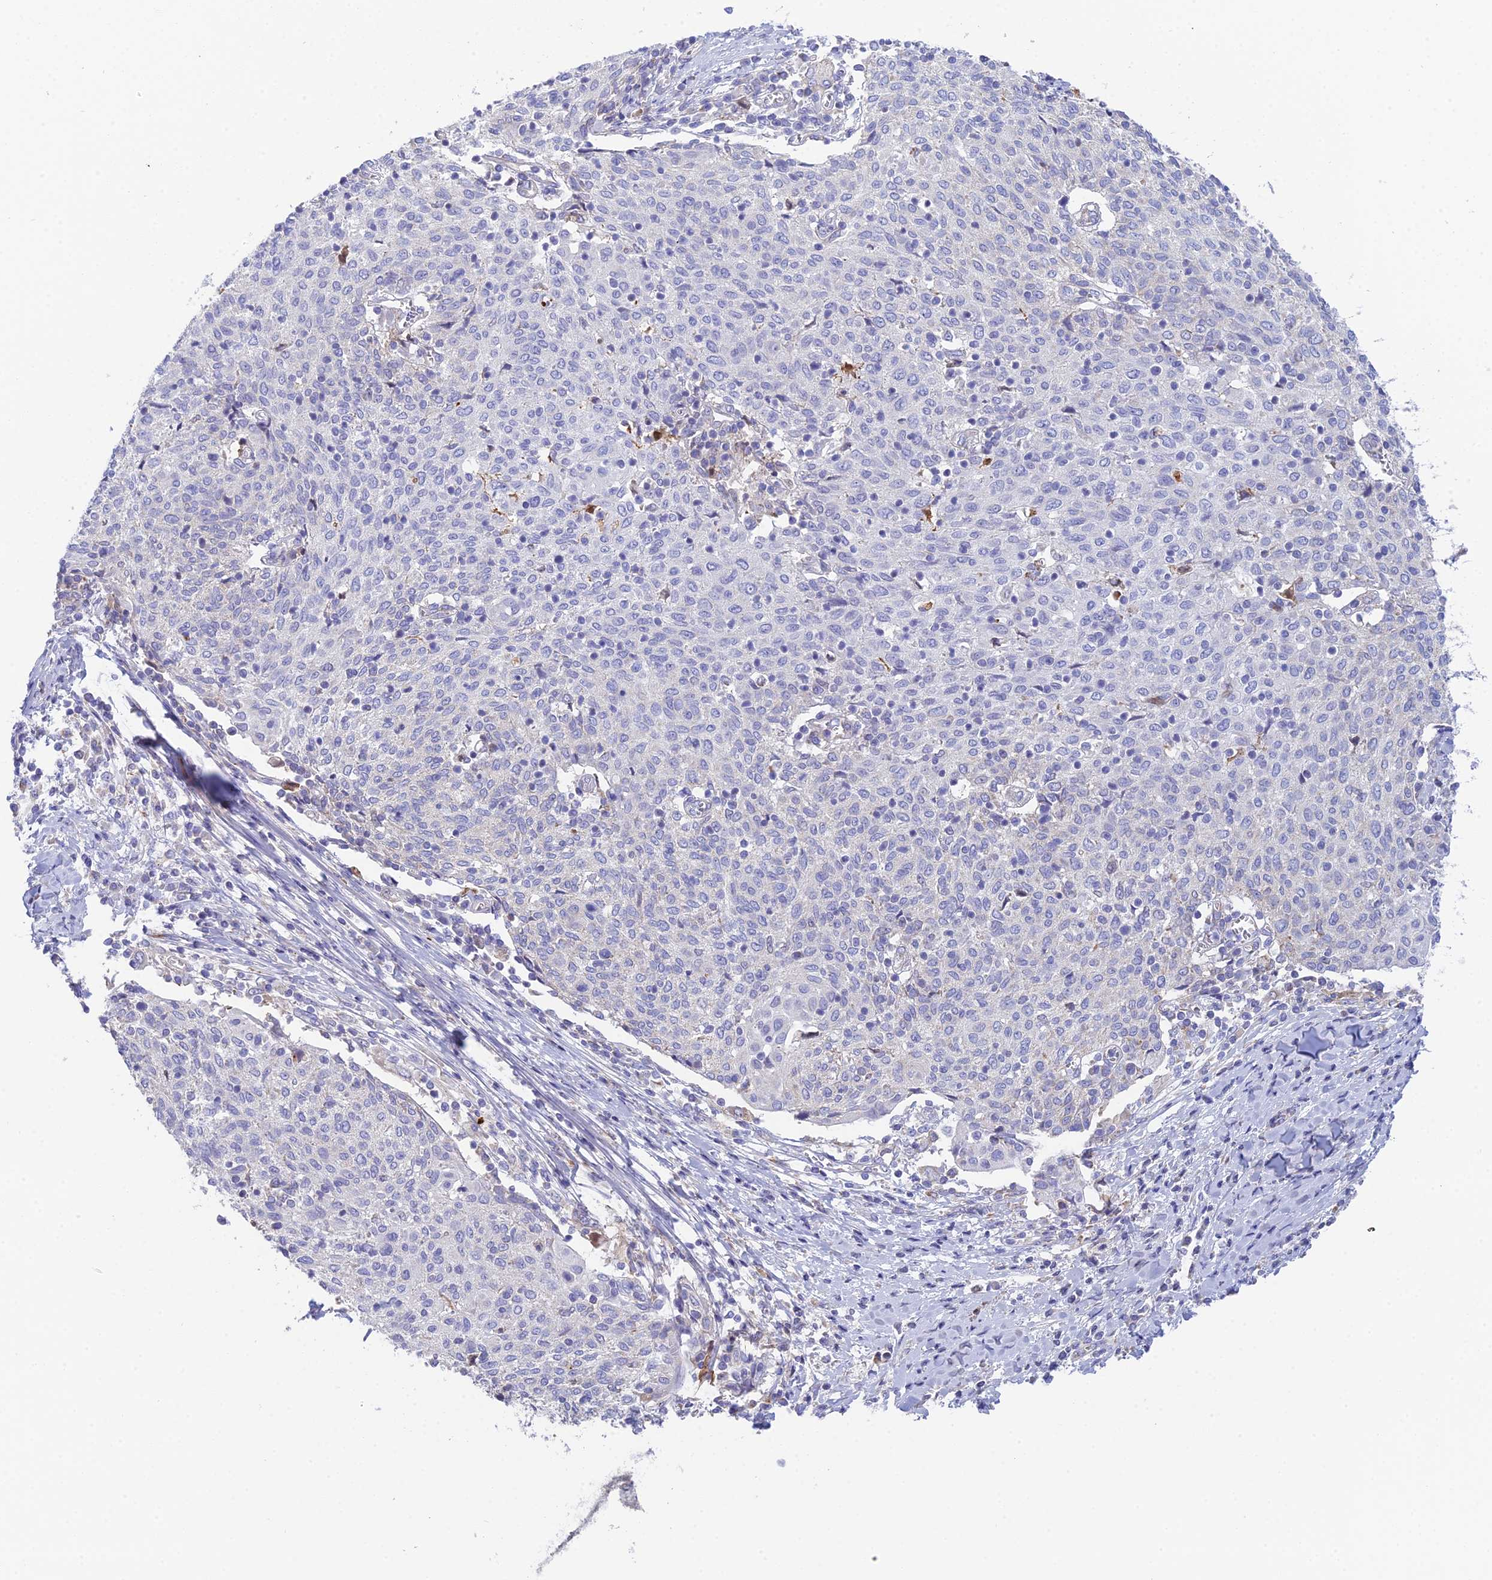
{"staining": {"intensity": "negative", "quantity": "none", "location": "none"}, "tissue": "cervical cancer", "cell_type": "Tumor cells", "image_type": "cancer", "snomed": [{"axis": "morphology", "description": "Squamous cell carcinoma, NOS"}, {"axis": "topography", "description": "Cervix"}], "caption": "Human cervical squamous cell carcinoma stained for a protein using immunohistochemistry (IHC) demonstrates no expression in tumor cells.", "gene": "CSPG4", "patient": {"sex": "female", "age": 52}}